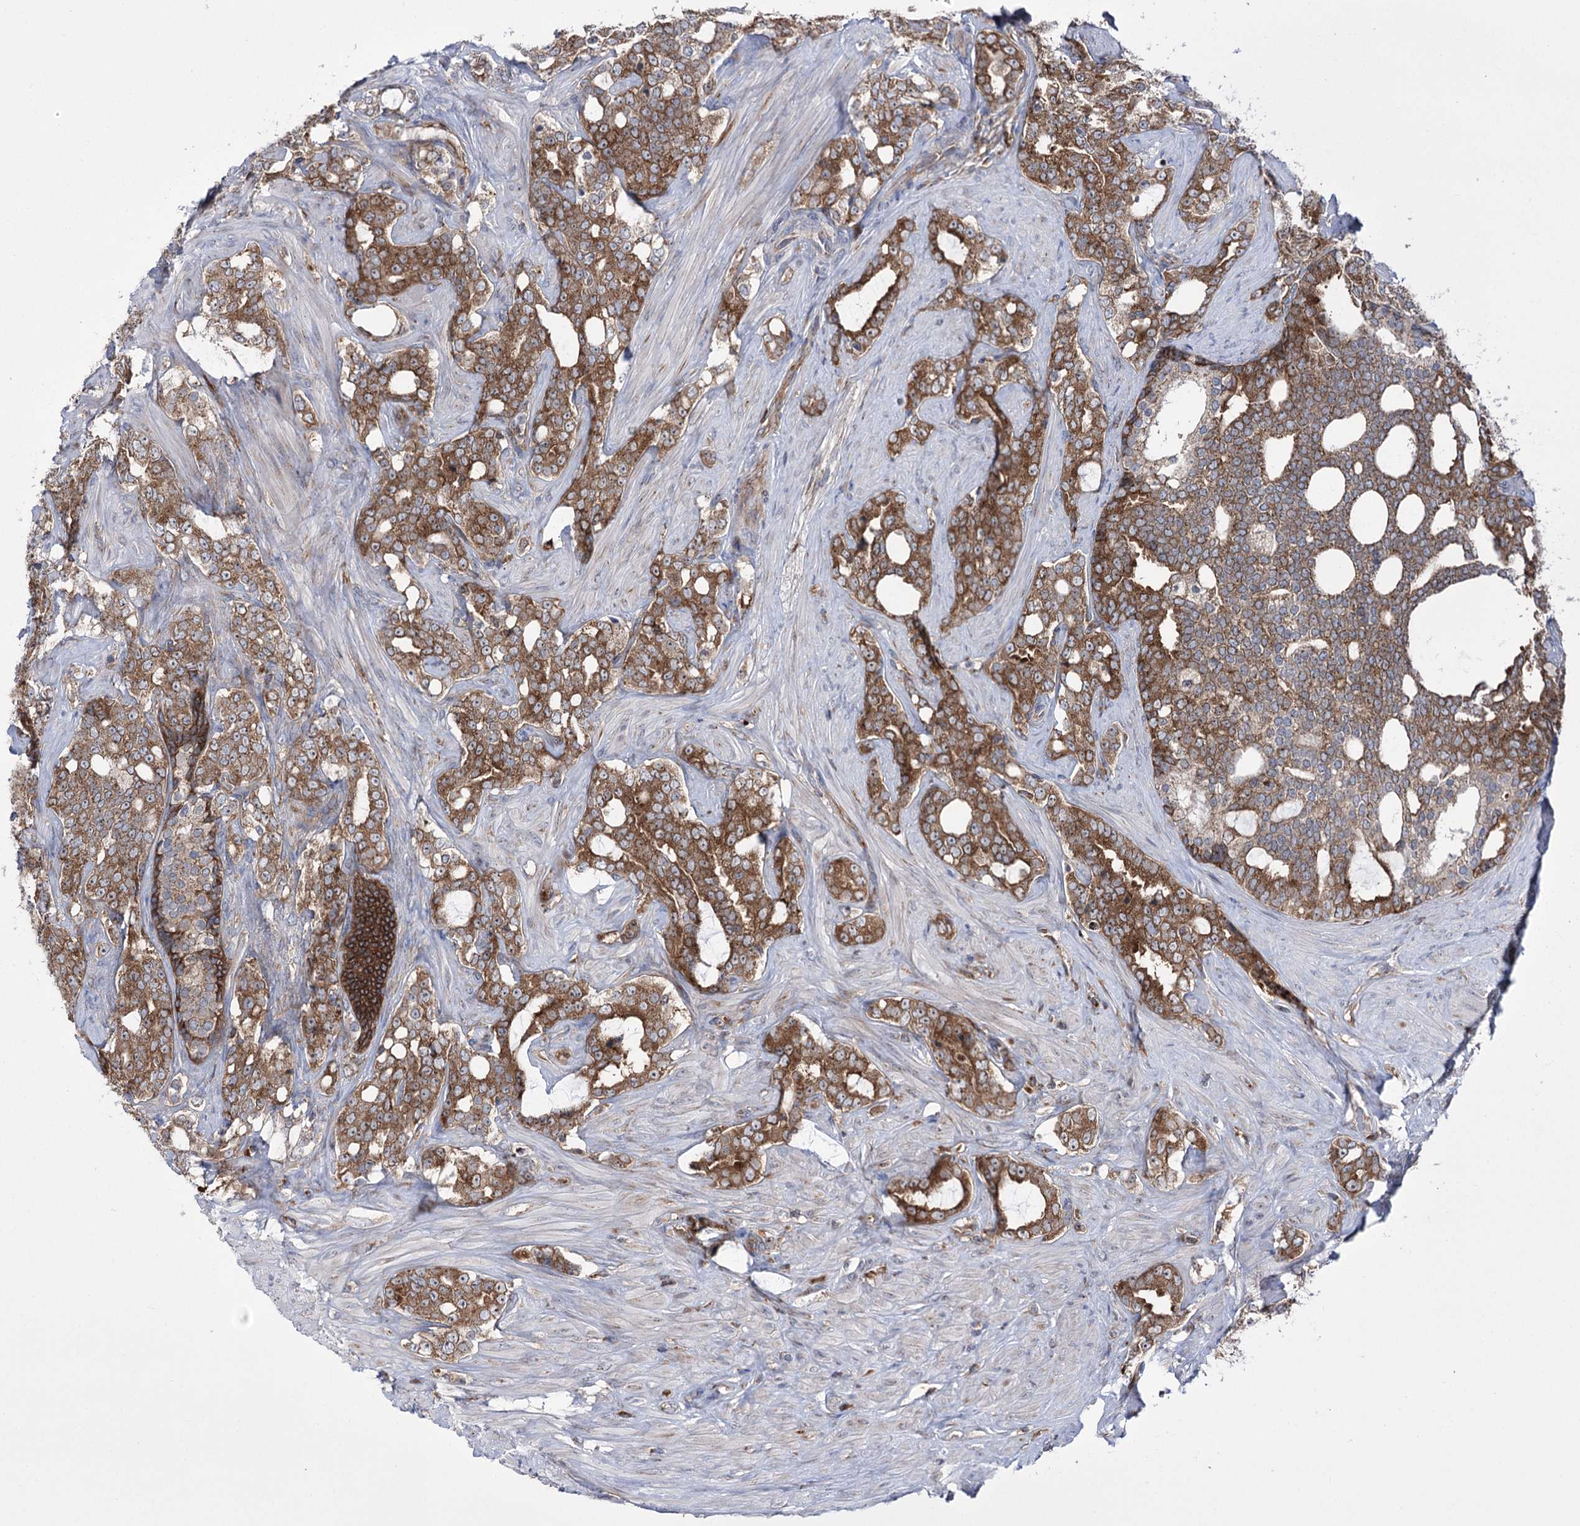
{"staining": {"intensity": "moderate", "quantity": ">75%", "location": "cytoplasmic/membranous"}, "tissue": "prostate cancer", "cell_type": "Tumor cells", "image_type": "cancer", "snomed": [{"axis": "morphology", "description": "Adenocarcinoma, High grade"}, {"axis": "topography", "description": "Prostate"}], "caption": "Immunohistochemical staining of high-grade adenocarcinoma (prostate) displays moderate cytoplasmic/membranous protein expression in approximately >75% of tumor cells.", "gene": "ZNF622", "patient": {"sex": "male", "age": 64}}